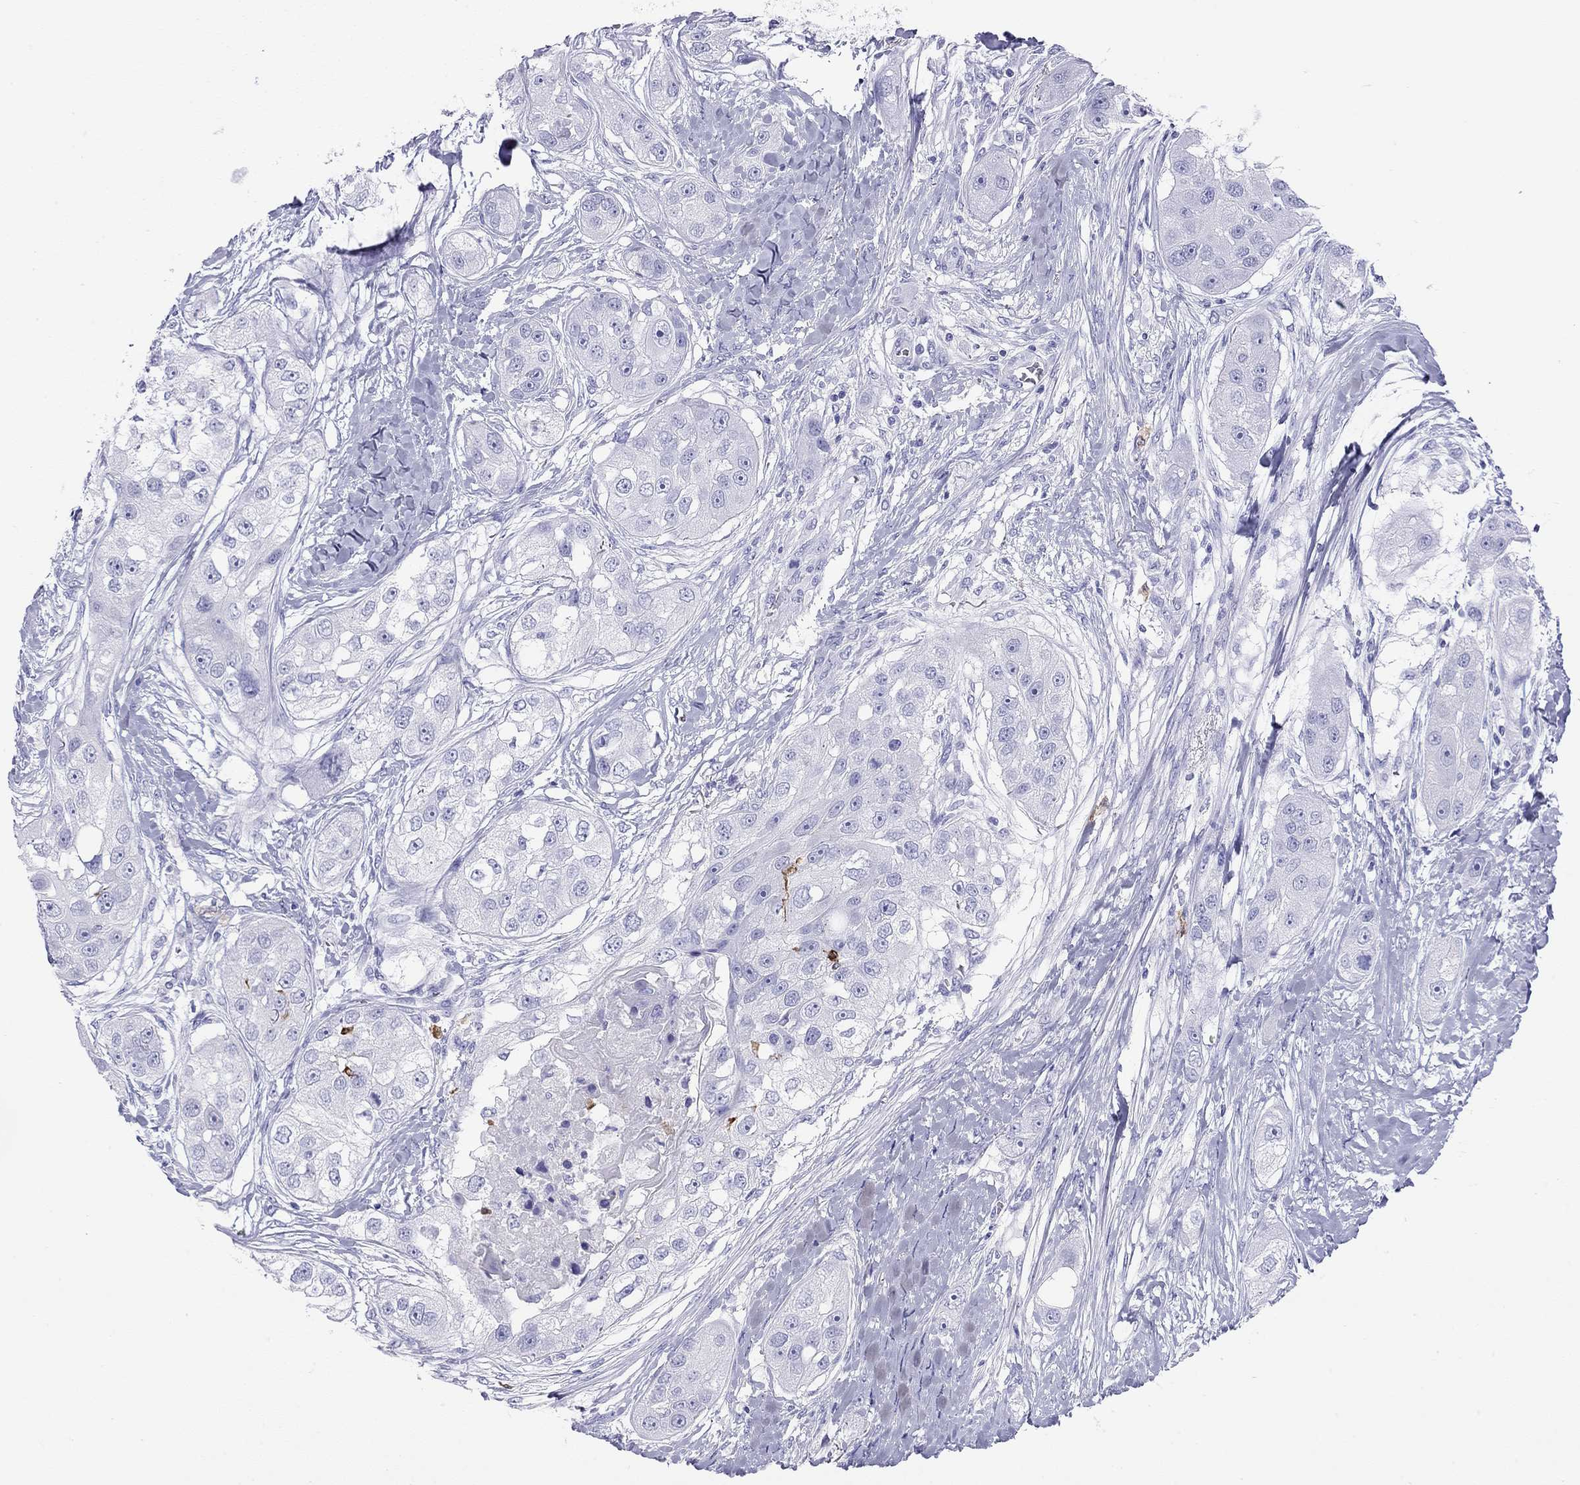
{"staining": {"intensity": "negative", "quantity": "none", "location": "none"}, "tissue": "head and neck cancer", "cell_type": "Tumor cells", "image_type": "cancer", "snomed": [{"axis": "morphology", "description": "Normal tissue, NOS"}, {"axis": "morphology", "description": "Squamous cell carcinoma, NOS"}, {"axis": "topography", "description": "Skeletal muscle"}, {"axis": "topography", "description": "Head-Neck"}], "caption": "Head and neck squamous cell carcinoma was stained to show a protein in brown. There is no significant expression in tumor cells.", "gene": "HLA-DQB2", "patient": {"sex": "male", "age": 51}}